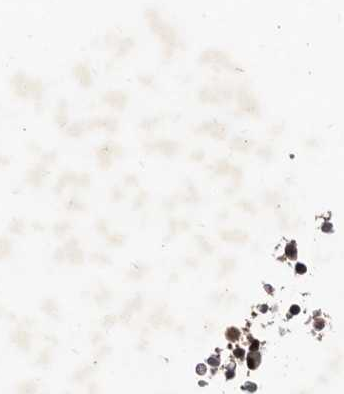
{"staining": {"intensity": "weak", "quantity": "25%-75%", "location": "cytoplasmic/membranous"}, "tissue": "bone marrow", "cell_type": "Hematopoietic cells", "image_type": "normal", "snomed": [{"axis": "morphology", "description": "Normal tissue, NOS"}, {"axis": "topography", "description": "Bone marrow"}], "caption": "Immunohistochemical staining of benign bone marrow displays 25%-75% levels of weak cytoplasmic/membranous protein positivity in approximately 25%-75% of hematopoietic cells. The staining was performed using DAB to visualize the protein expression in brown, while the nuclei were stained in blue with hematoxylin (Magnification: 20x).", "gene": "LCORL", "patient": {"sex": "male", "age": 58}}